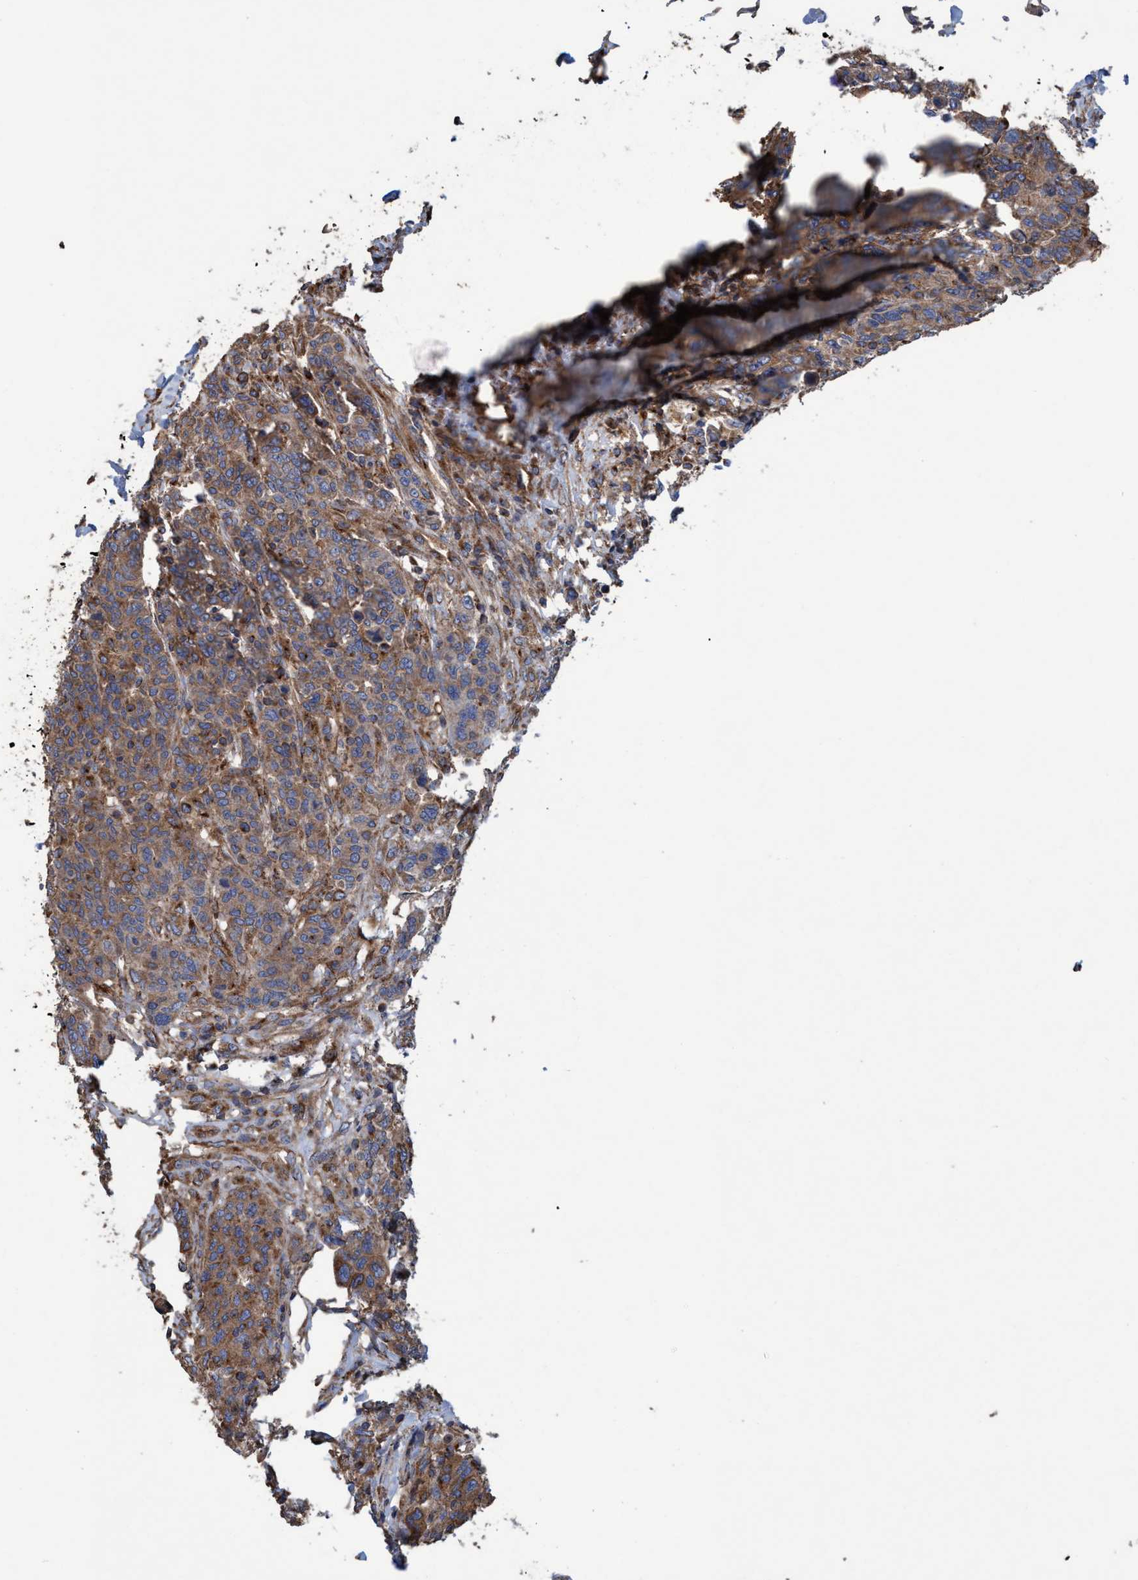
{"staining": {"intensity": "moderate", "quantity": ">75%", "location": "cytoplasmic/membranous"}, "tissue": "breast cancer", "cell_type": "Tumor cells", "image_type": "cancer", "snomed": [{"axis": "morphology", "description": "Duct carcinoma"}, {"axis": "topography", "description": "Breast"}], "caption": "Breast intraductal carcinoma stained with DAB IHC shows medium levels of moderate cytoplasmic/membranous staining in about >75% of tumor cells.", "gene": "BICD2", "patient": {"sex": "female", "age": 37}}